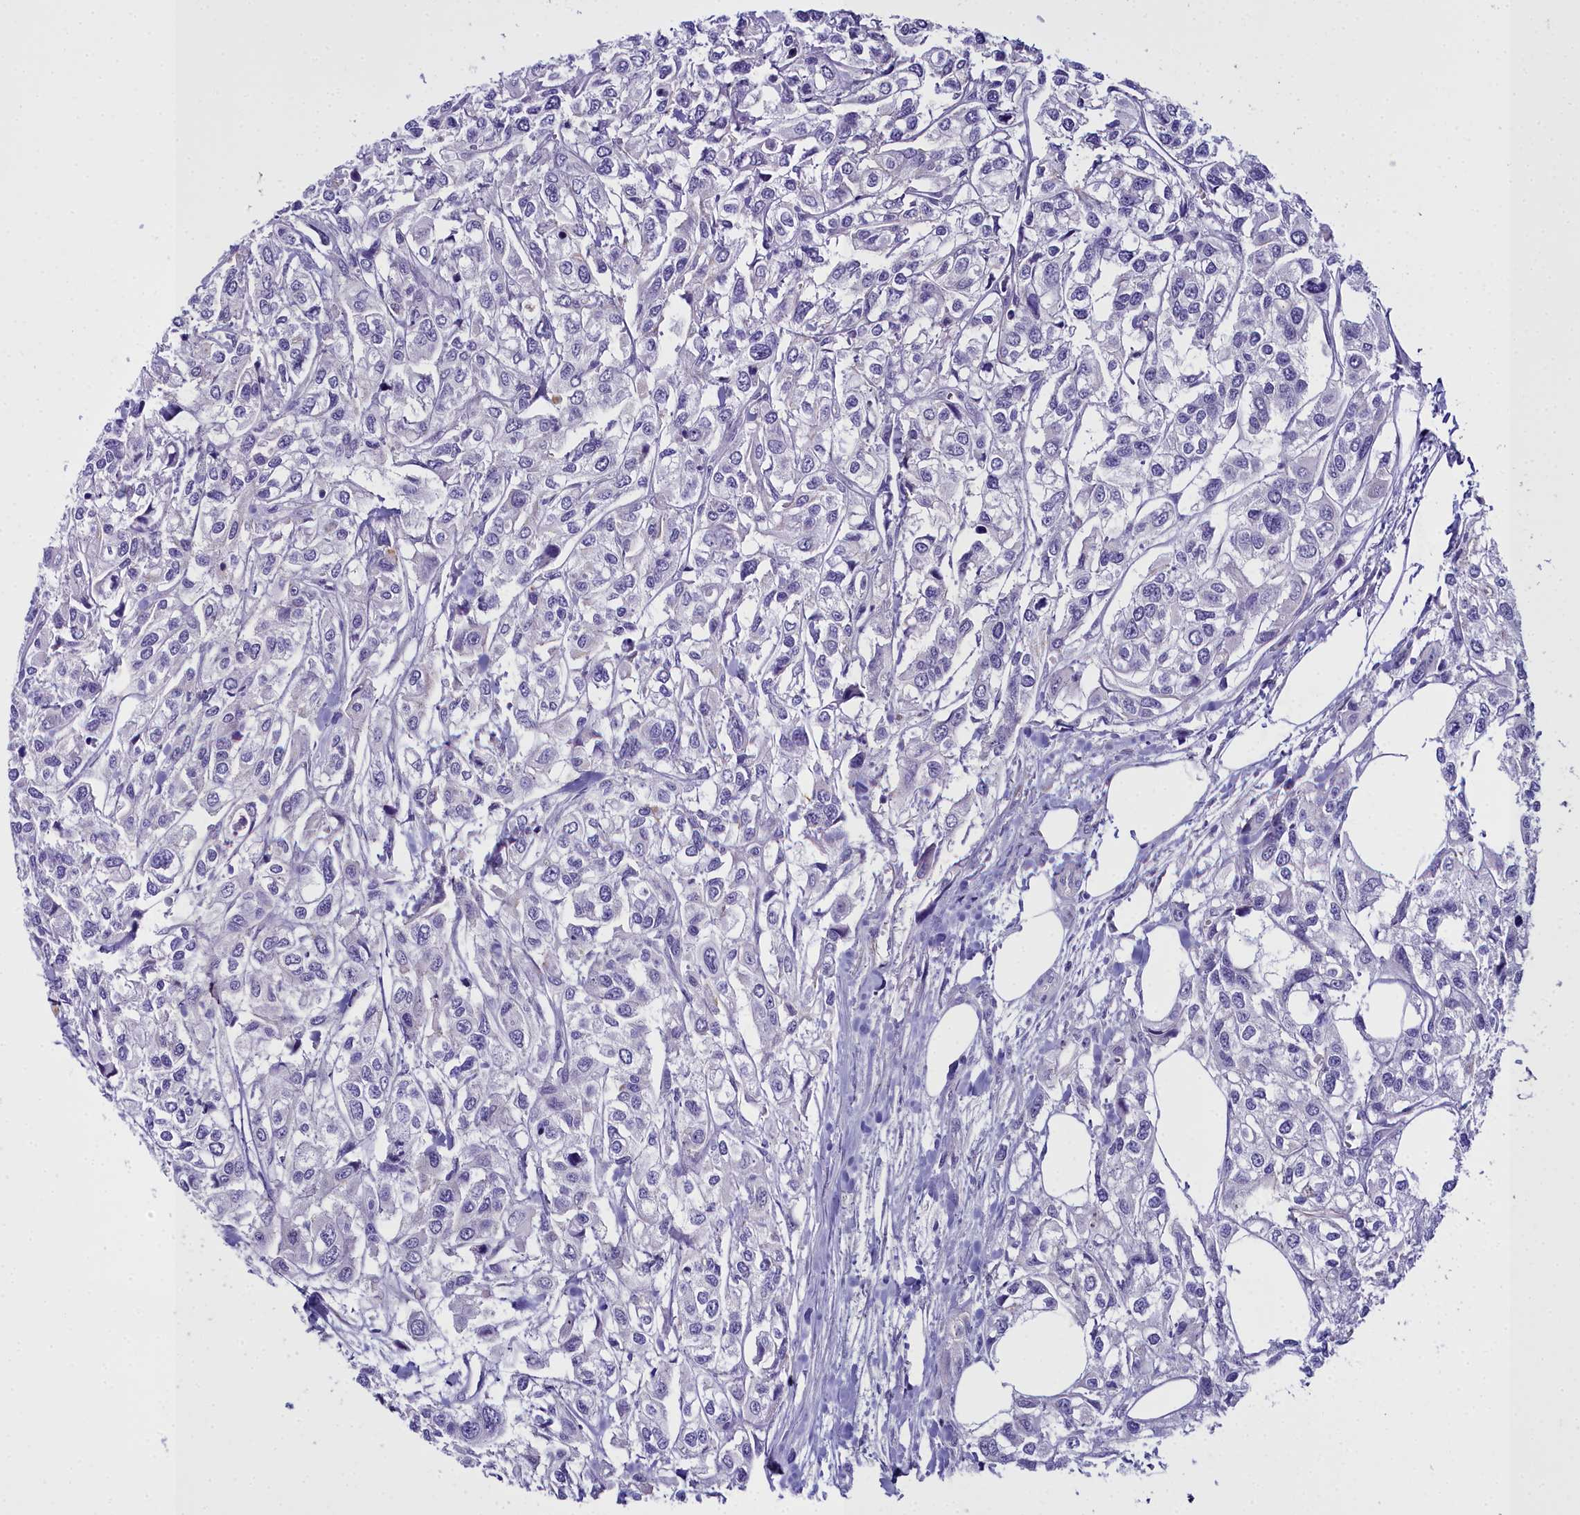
{"staining": {"intensity": "negative", "quantity": "none", "location": "none"}, "tissue": "urothelial cancer", "cell_type": "Tumor cells", "image_type": "cancer", "snomed": [{"axis": "morphology", "description": "Urothelial carcinoma, High grade"}, {"axis": "topography", "description": "Urinary bladder"}], "caption": "Immunohistochemistry photomicrograph of human urothelial cancer stained for a protein (brown), which exhibits no positivity in tumor cells. (DAB IHC with hematoxylin counter stain).", "gene": "TIMM22", "patient": {"sex": "male", "age": 67}}